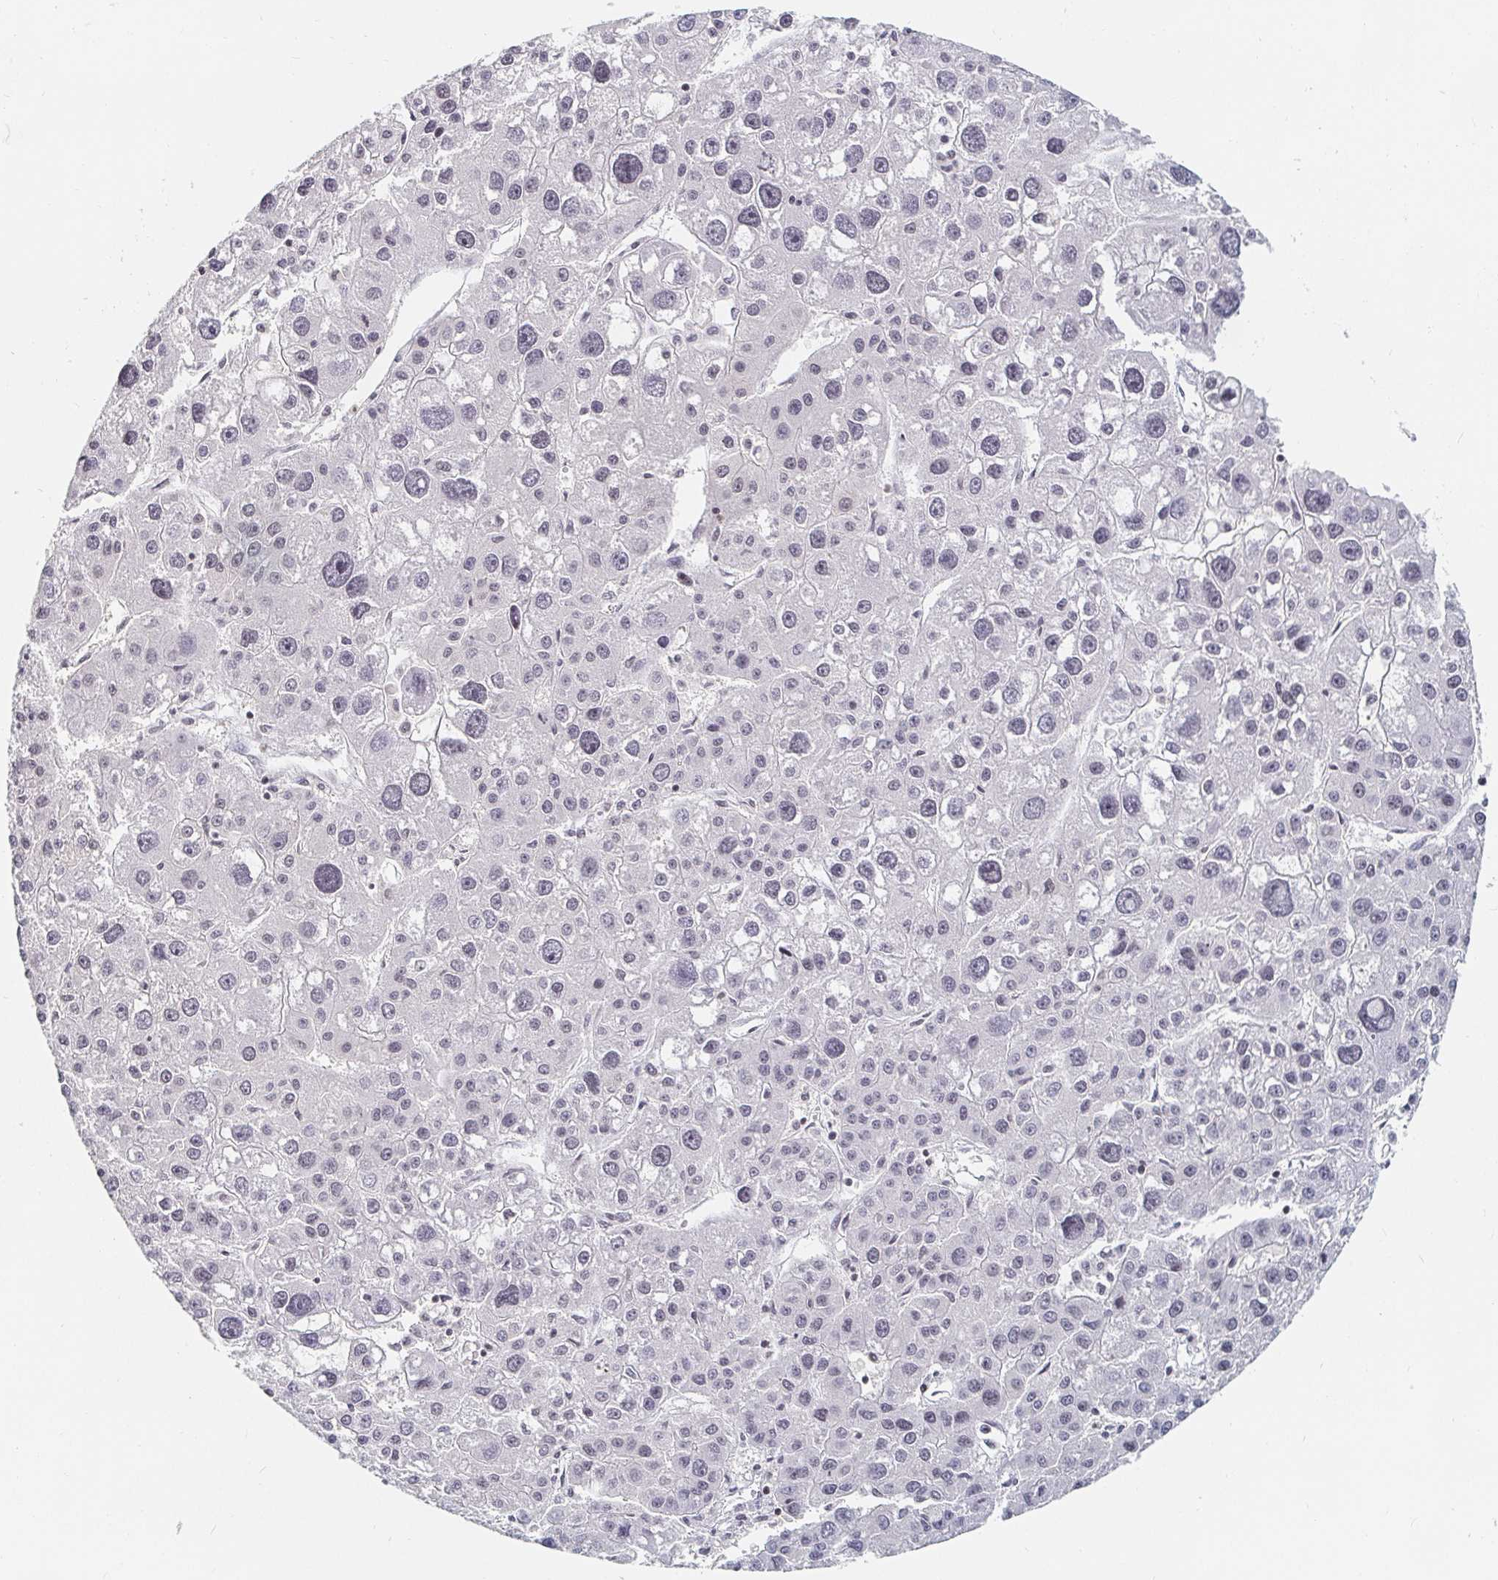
{"staining": {"intensity": "weak", "quantity": "<25%", "location": "nuclear"}, "tissue": "liver cancer", "cell_type": "Tumor cells", "image_type": "cancer", "snomed": [{"axis": "morphology", "description": "Carcinoma, Hepatocellular, NOS"}, {"axis": "topography", "description": "Liver"}], "caption": "Human liver cancer stained for a protein using immunohistochemistry demonstrates no positivity in tumor cells.", "gene": "NME9", "patient": {"sex": "male", "age": 73}}